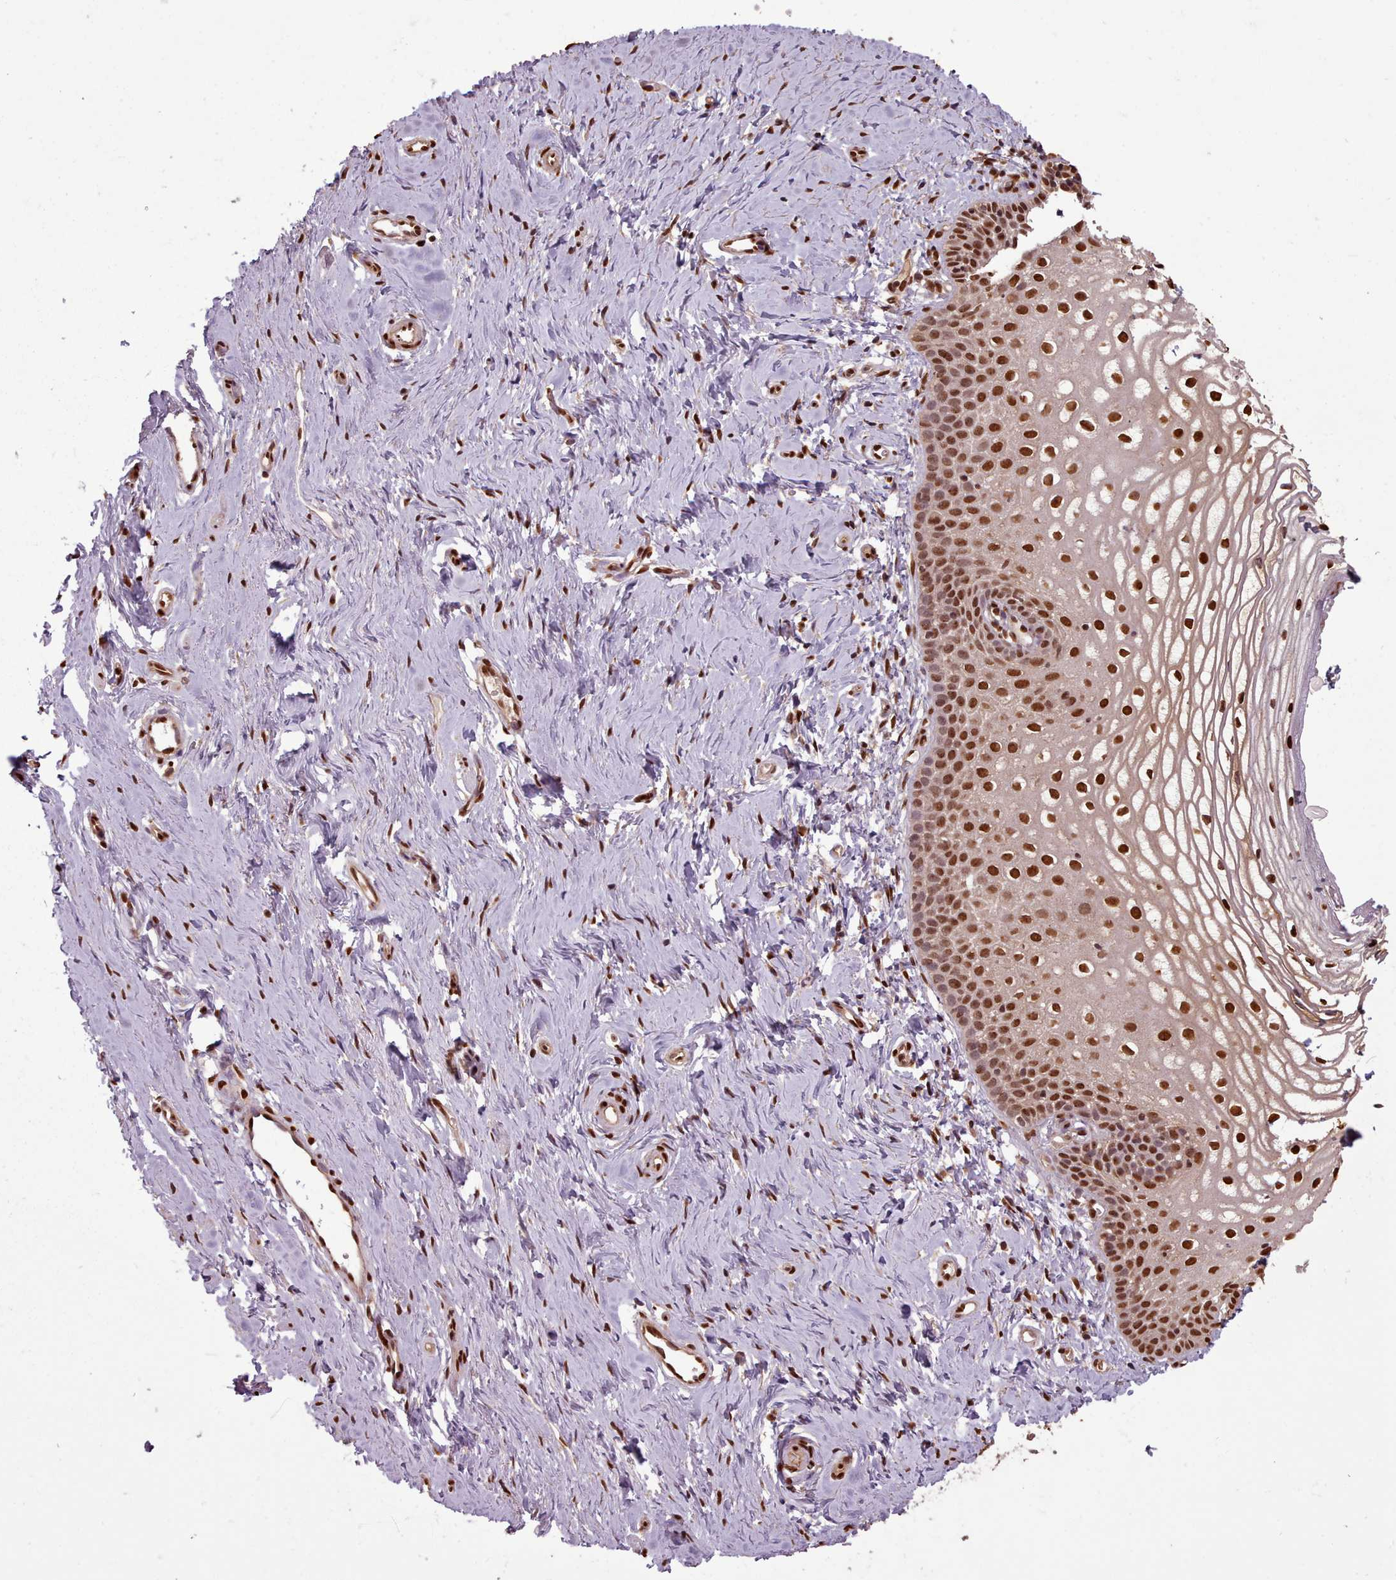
{"staining": {"intensity": "strong", "quantity": ">75%", "location": "nuclear"}, "tissue": "vagina", "cell_type": "Squamous epithelial cells", "image_type": "normal", "snomed": [{"axis": "morphology", "description": "Normal tissue, NOS"}, {"axis": "topography", "description": "Vagina"}], "caption": "A brown stain highlights strong nuclear expression of a protein in squamous epithelial cells of benign vagina. (IHC, brightfield microscopy, high magnification).", "gene": "RPS27A", "patient": {"sex": "female", "age": 56}}